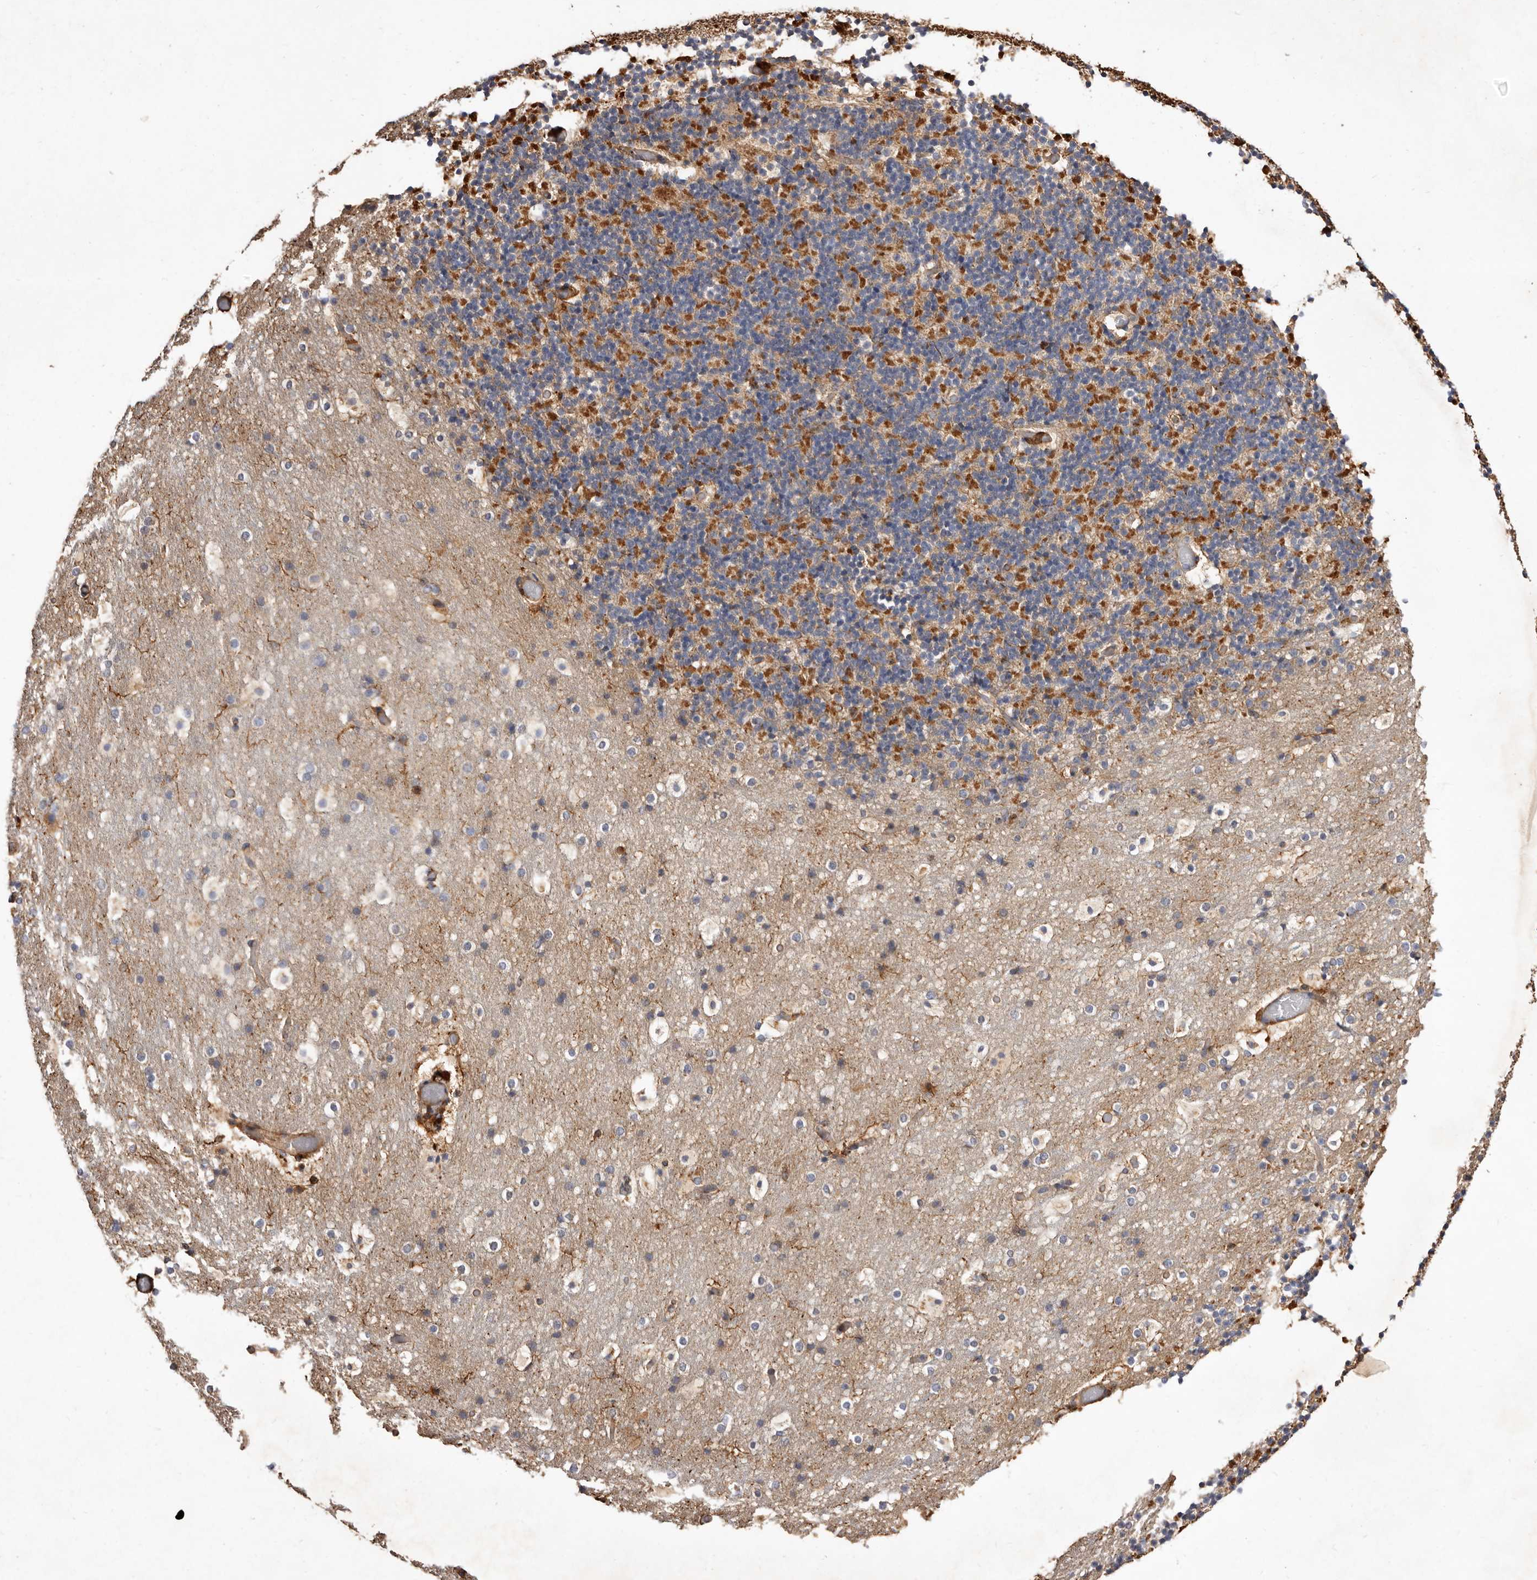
{"staining": {"intensity": "moderate", "quantity": "<25%", "location": "cytoplasmic/membranous"}, "tissue": "cerebellum", "cell_type": "Cells in granular layer", "image_type": "normal", "snomed": [{"axis": "morphology", "description": "Normal tissue, NOS"}, {"axis": "topography", "description": "Cerebellum"}], "caption": "Cells in granular layer demonstrate moderate cytoplasmic/membranous staining in about <25% of cells in unremarkable cerebellum. Immunohistochemistry stains the protein of interest in brown and the nuclei are stained blue.", "gene": "COQ8B", "patient": {"sex": "male", "age": 57}}